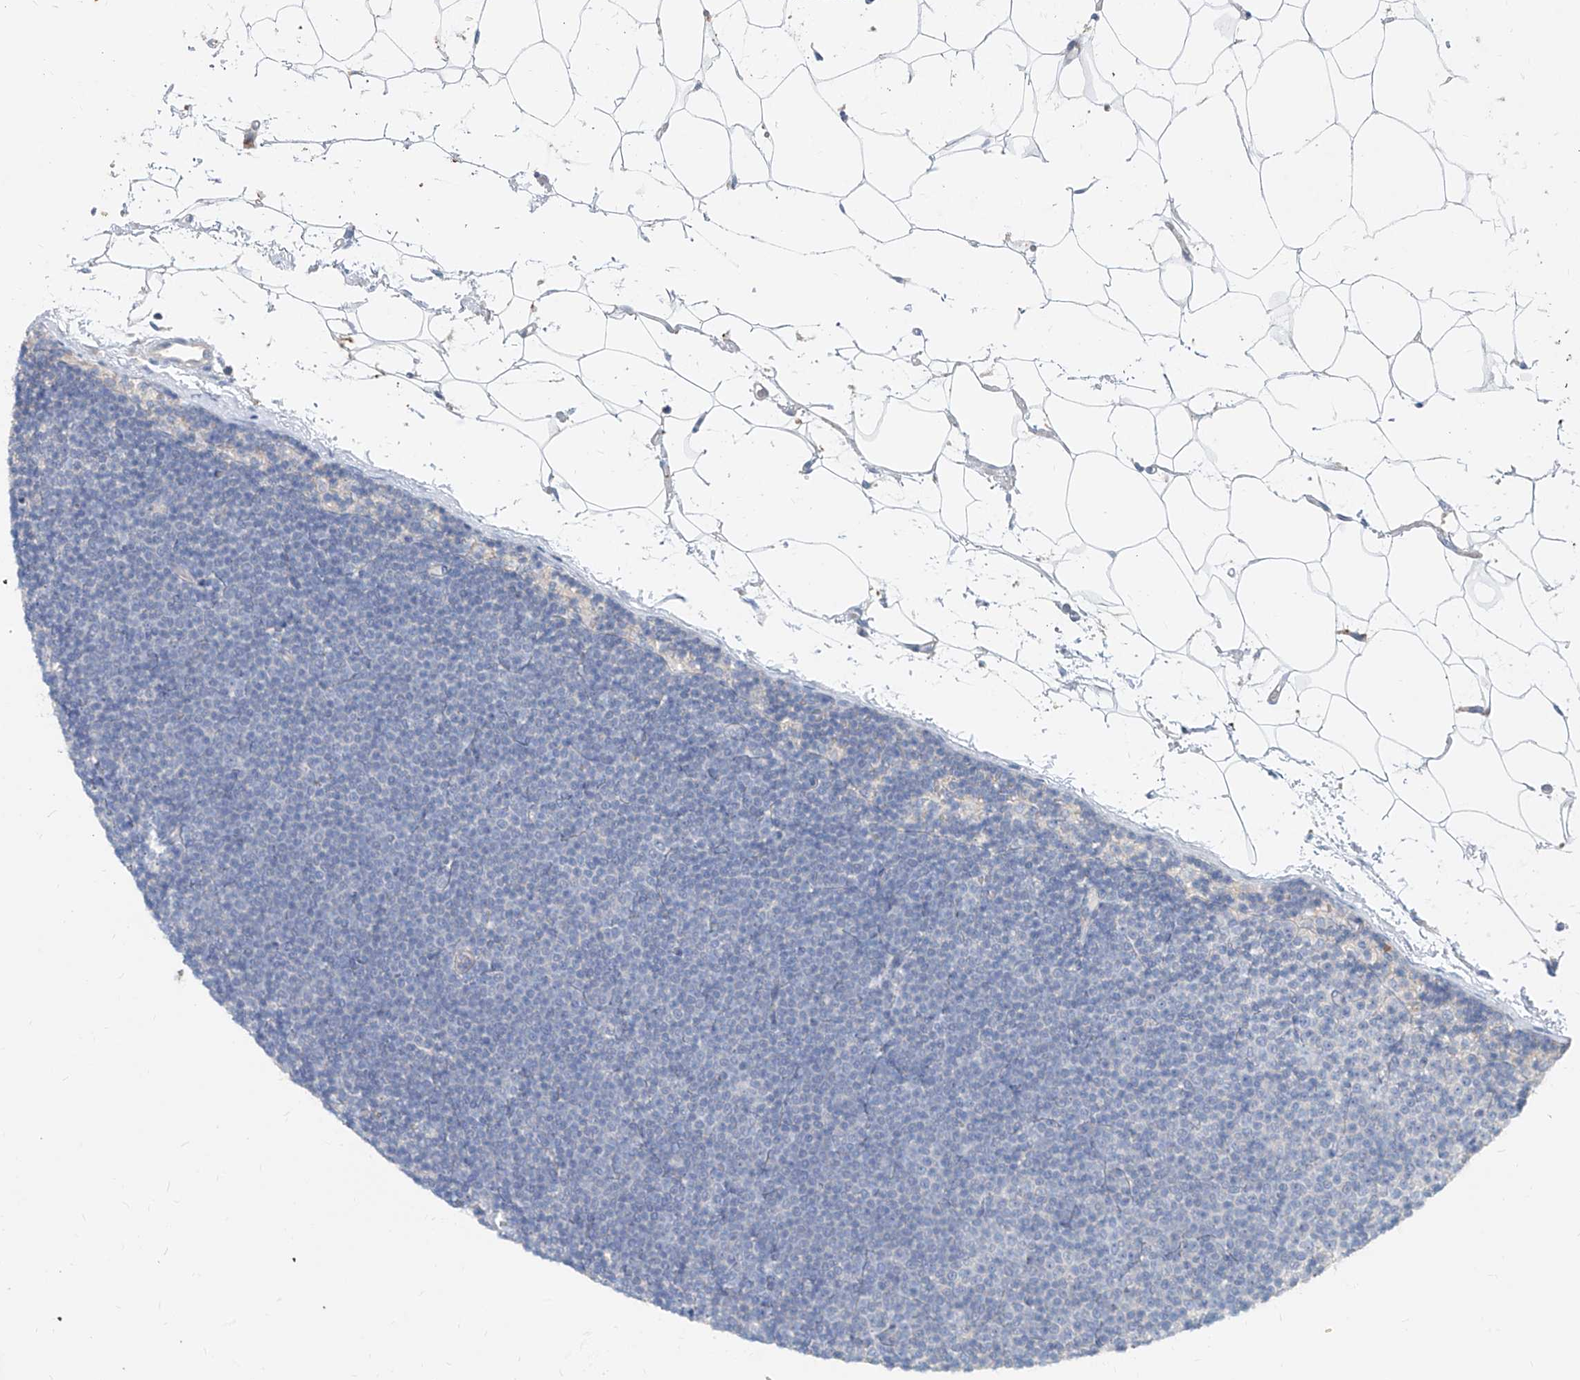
{"staining": {"intensity": "negative", "quantity": "none", "location": "none"}, "tissue": "lymphoma", "cell_type": "Tumor cells", "image_type": "cancer", "snomed": [{"axis": "morphology", "description": "Malignant lymphoma, non-Hodgkin's type, Low grade"}, {"axis": "topography", "description": "Lymph node"}], "caption": "The image displays no significant positivity in tumor cells of lymphoma.", "gene": "ANKRD34A", "patient": {"sex": "female", "age": 53}}